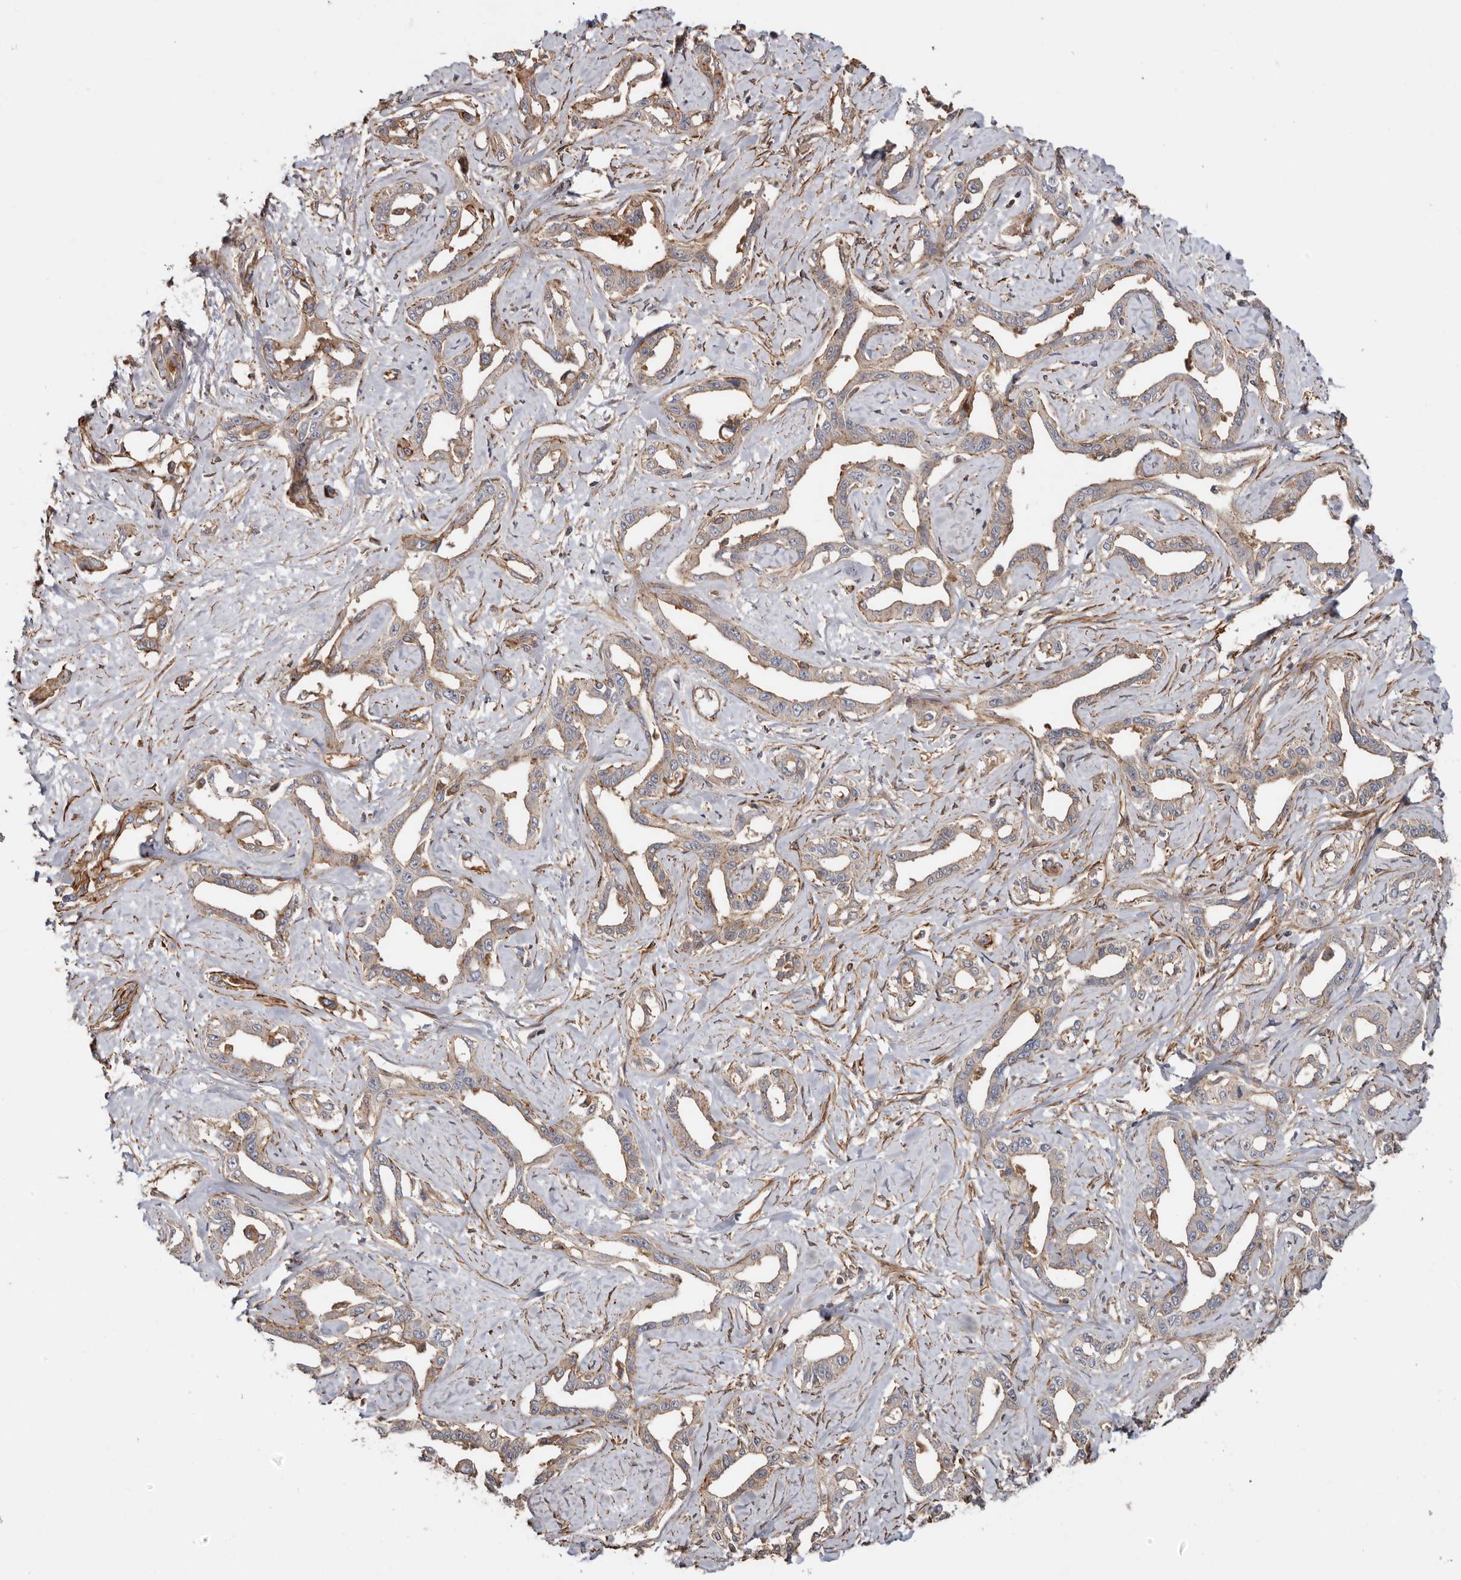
{"staining": {"intensity": "moderate", "quantity": "25%-75%", "location": "cytoplasmic/membranous"}, "tissue": "liver cancer", "cell_type": "Tumor cells", "image_type": "cancer", "snomed": [{"axis": "morphology", "description": "Cholangiocarcinoma"}, {"axis": "topography", "description": "Liver"}], "caption": "DAB immunohistochemical staining of human liver cancer (cholangiocarcinoma) displays moderate cytoplasmic/membranous protein staining in approximately 25%-75% of tumor cells. (DAB (3,3'-diaminobenzidine) = brown stain, brightfield microscopy at high magnification).", "gene": "TMC7", "patient": {"sex": "male", "age": 59}}